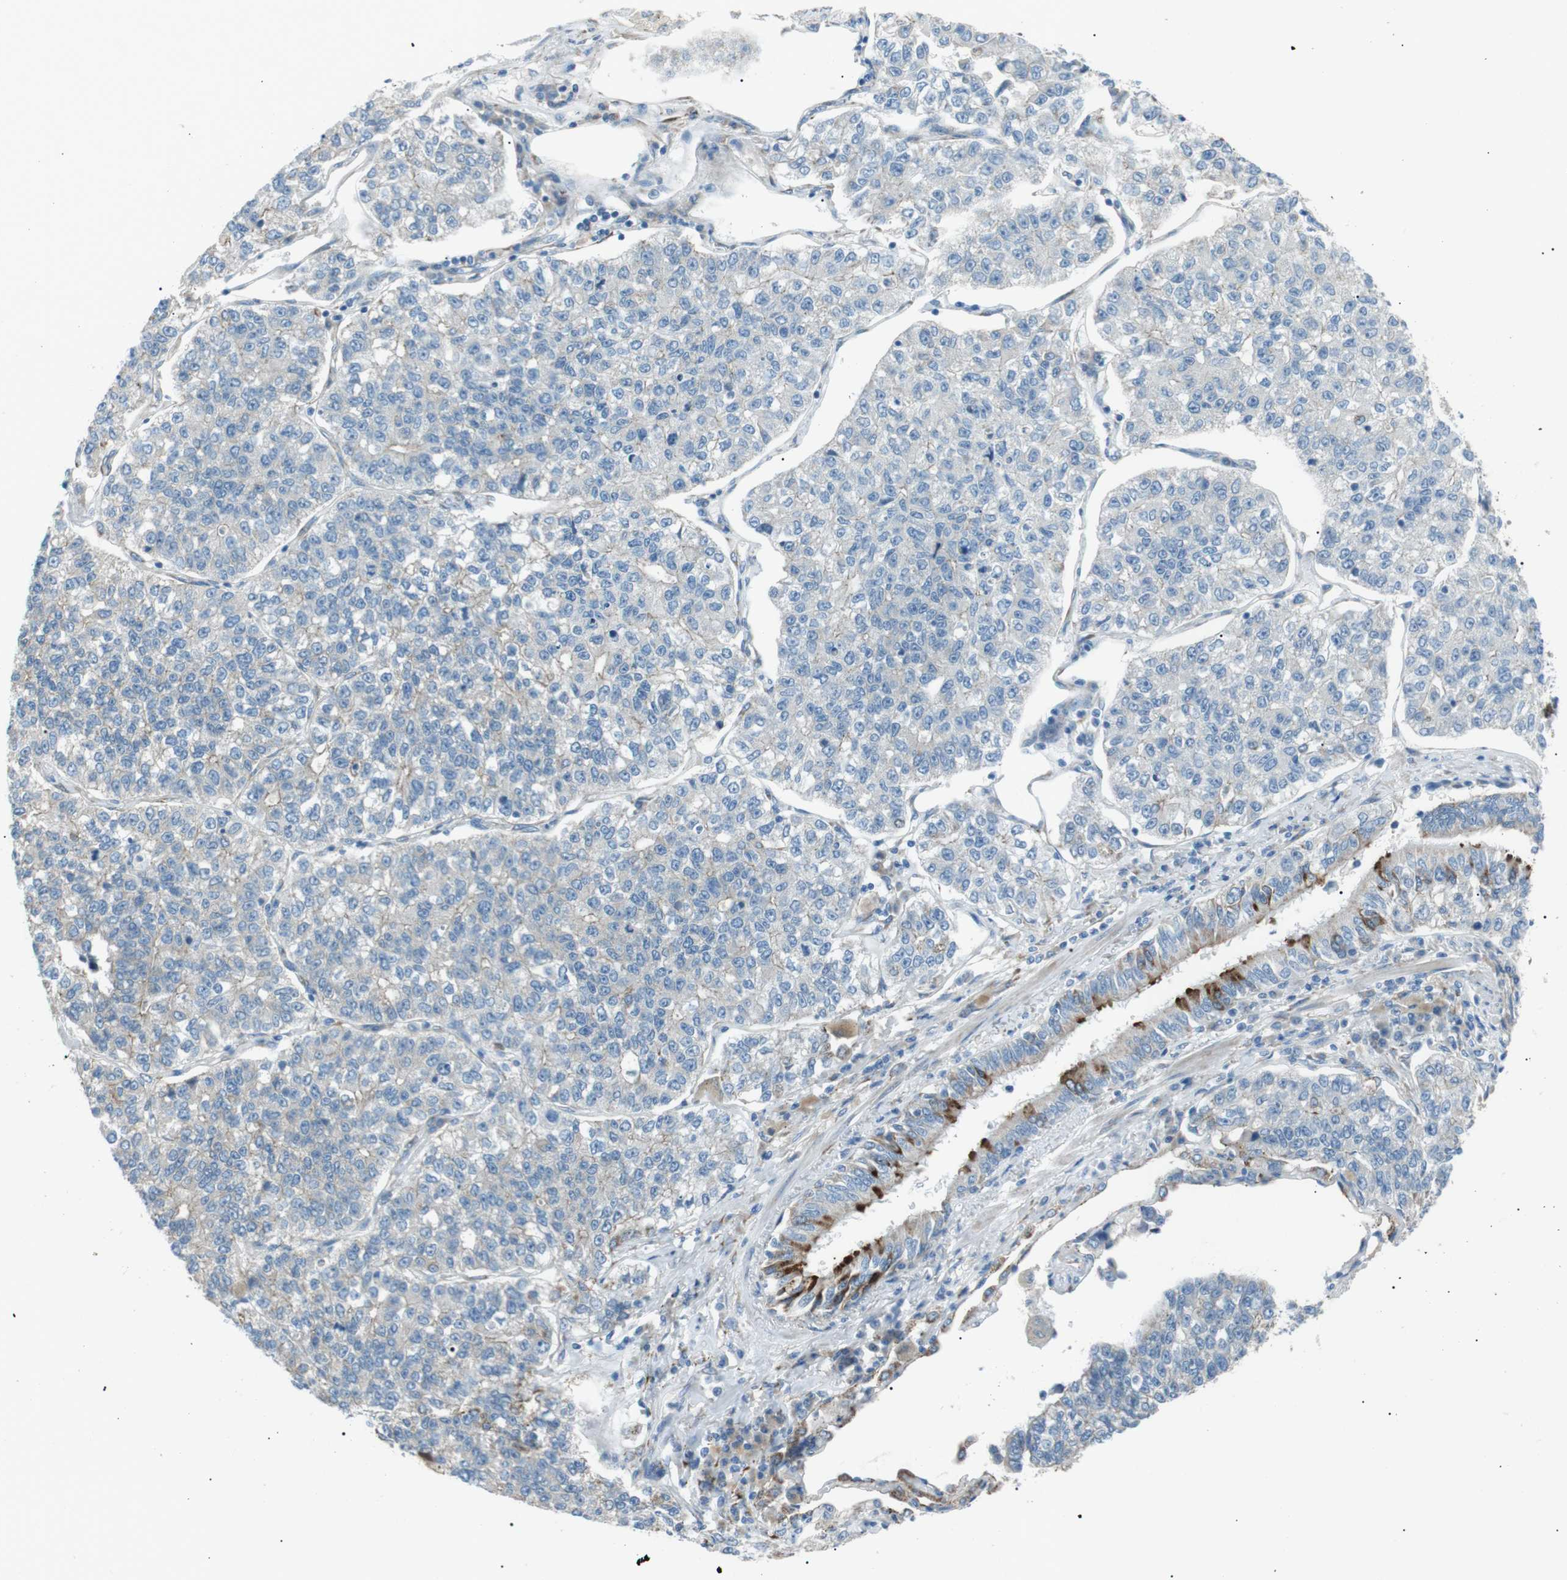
{"staining": {"intensity": "negative", "quantity": "none", "location": "none"}, "tissue": "lung cancer", "cell_type": "Tumor cells", "image_type": "cancer", "snomed": [{"axis": "morphology", "description": "Adenocarcinoma, NOS"}, {"axis": "topography", "description": "Lung"}], "caption": "The micrograph reveals no significant expression in tumor cells of lung adenocarcinoma.", "gene": "MTARC2", "patient": {"sex": "male", "age": 49}}